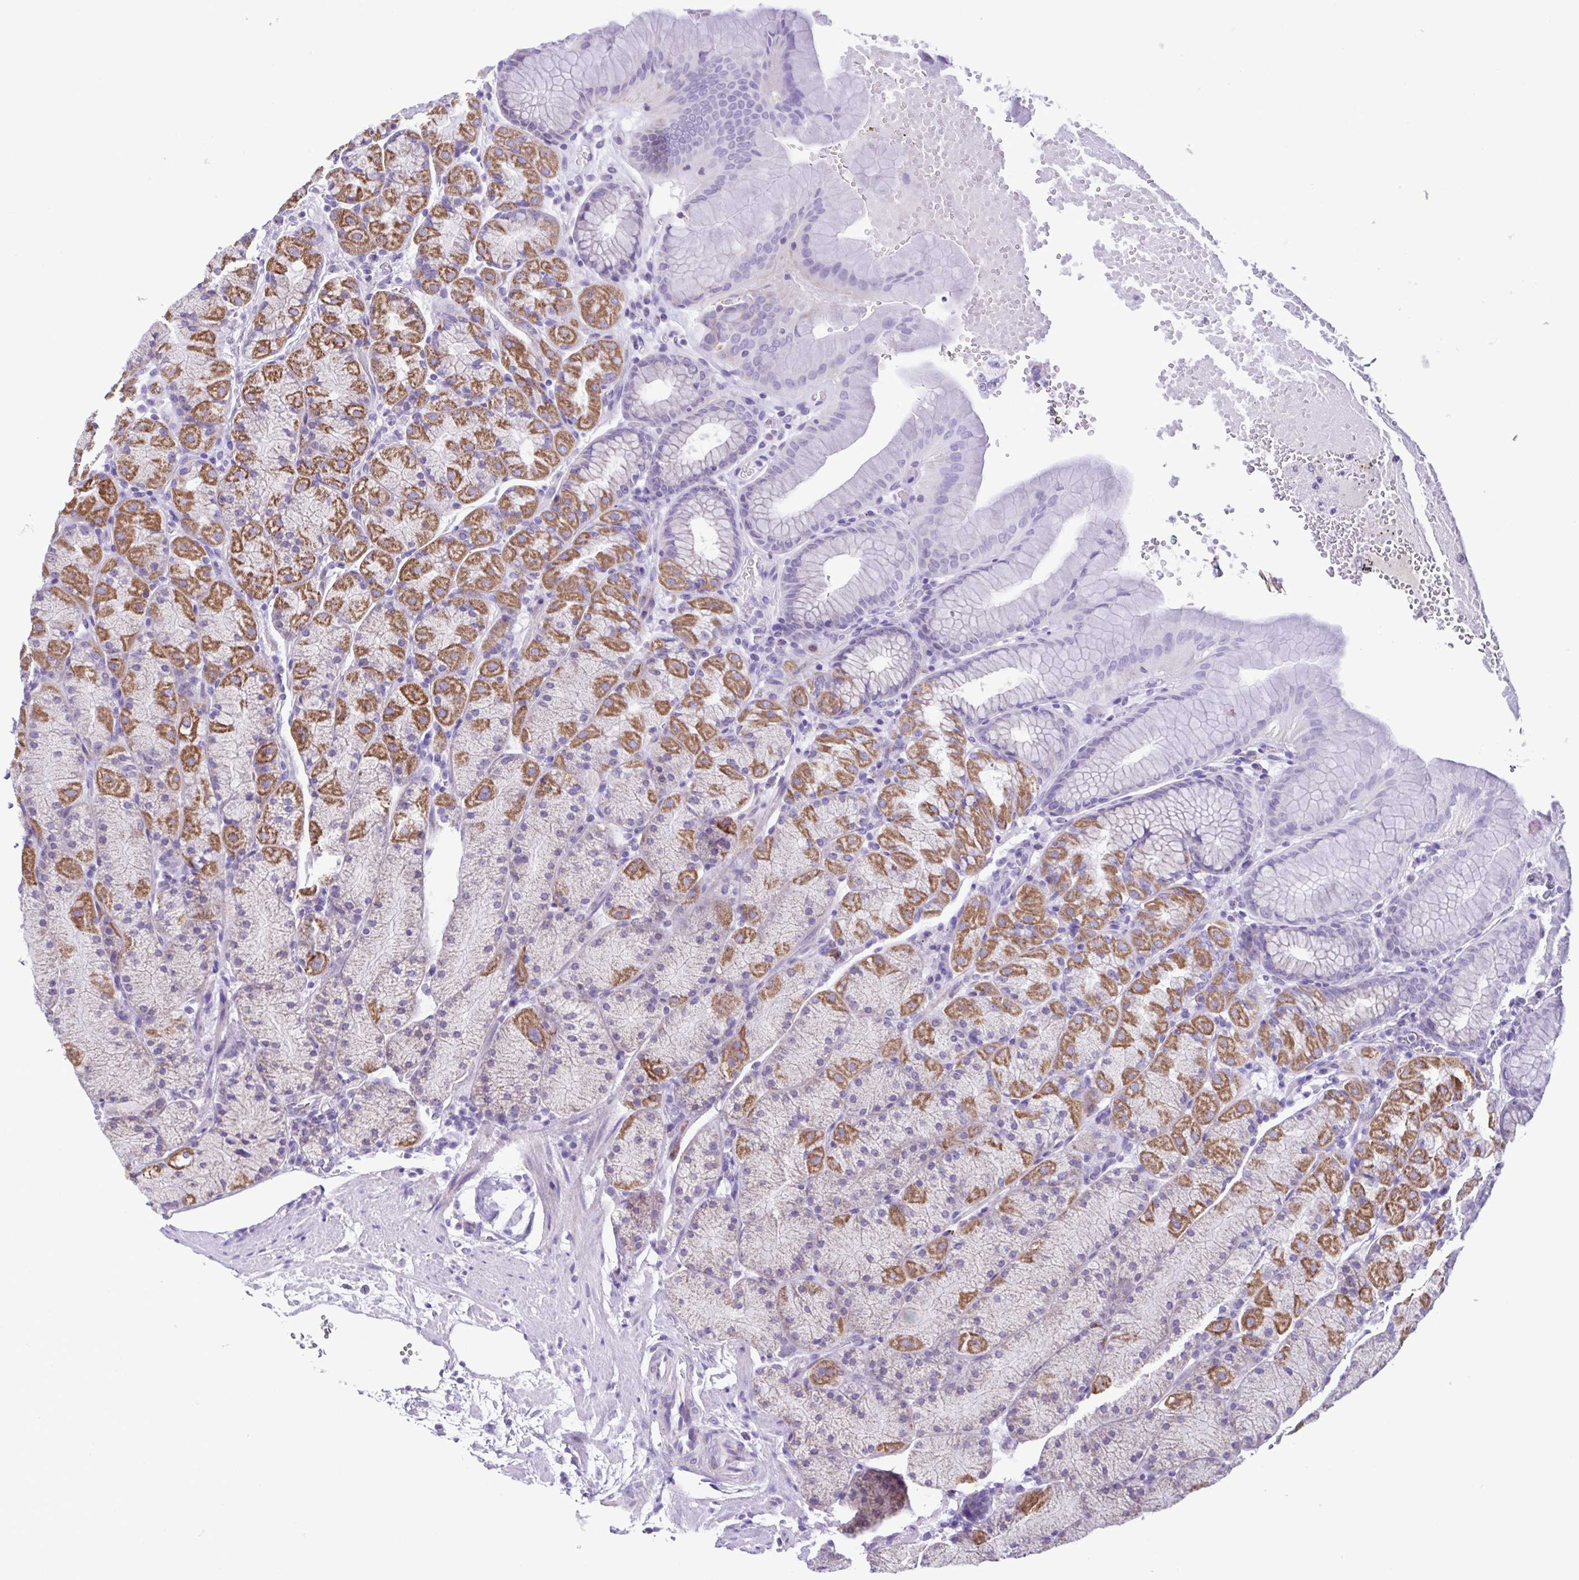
{"staining": {"intensity": "moderate", "quantity": "25%-75%", "location": "cytoplasmic/membranous"}, "tissue": "stomach", "cell_type": "Glandular cells", "image_type": "normal", "snomed": [{"axis": "morphology", "description": "Normal tissue, NOS"}, {"axis": "topography", "description": "Stomach, upper"}, {"axis": "topography", "description": "Stomach"}], "caption": "Immunohistochemistry (IHC) photomicrograph of normal stomach: human stomach stained using IHC shows medium levels of moderate protein expression localized specifically in the cytoplasmic/membranous of glandular cells, appearing as a cytoplasmic/membranous brown color.", "gene": "ACTRT3", "patient": {"sex": "male", "age": 76}}